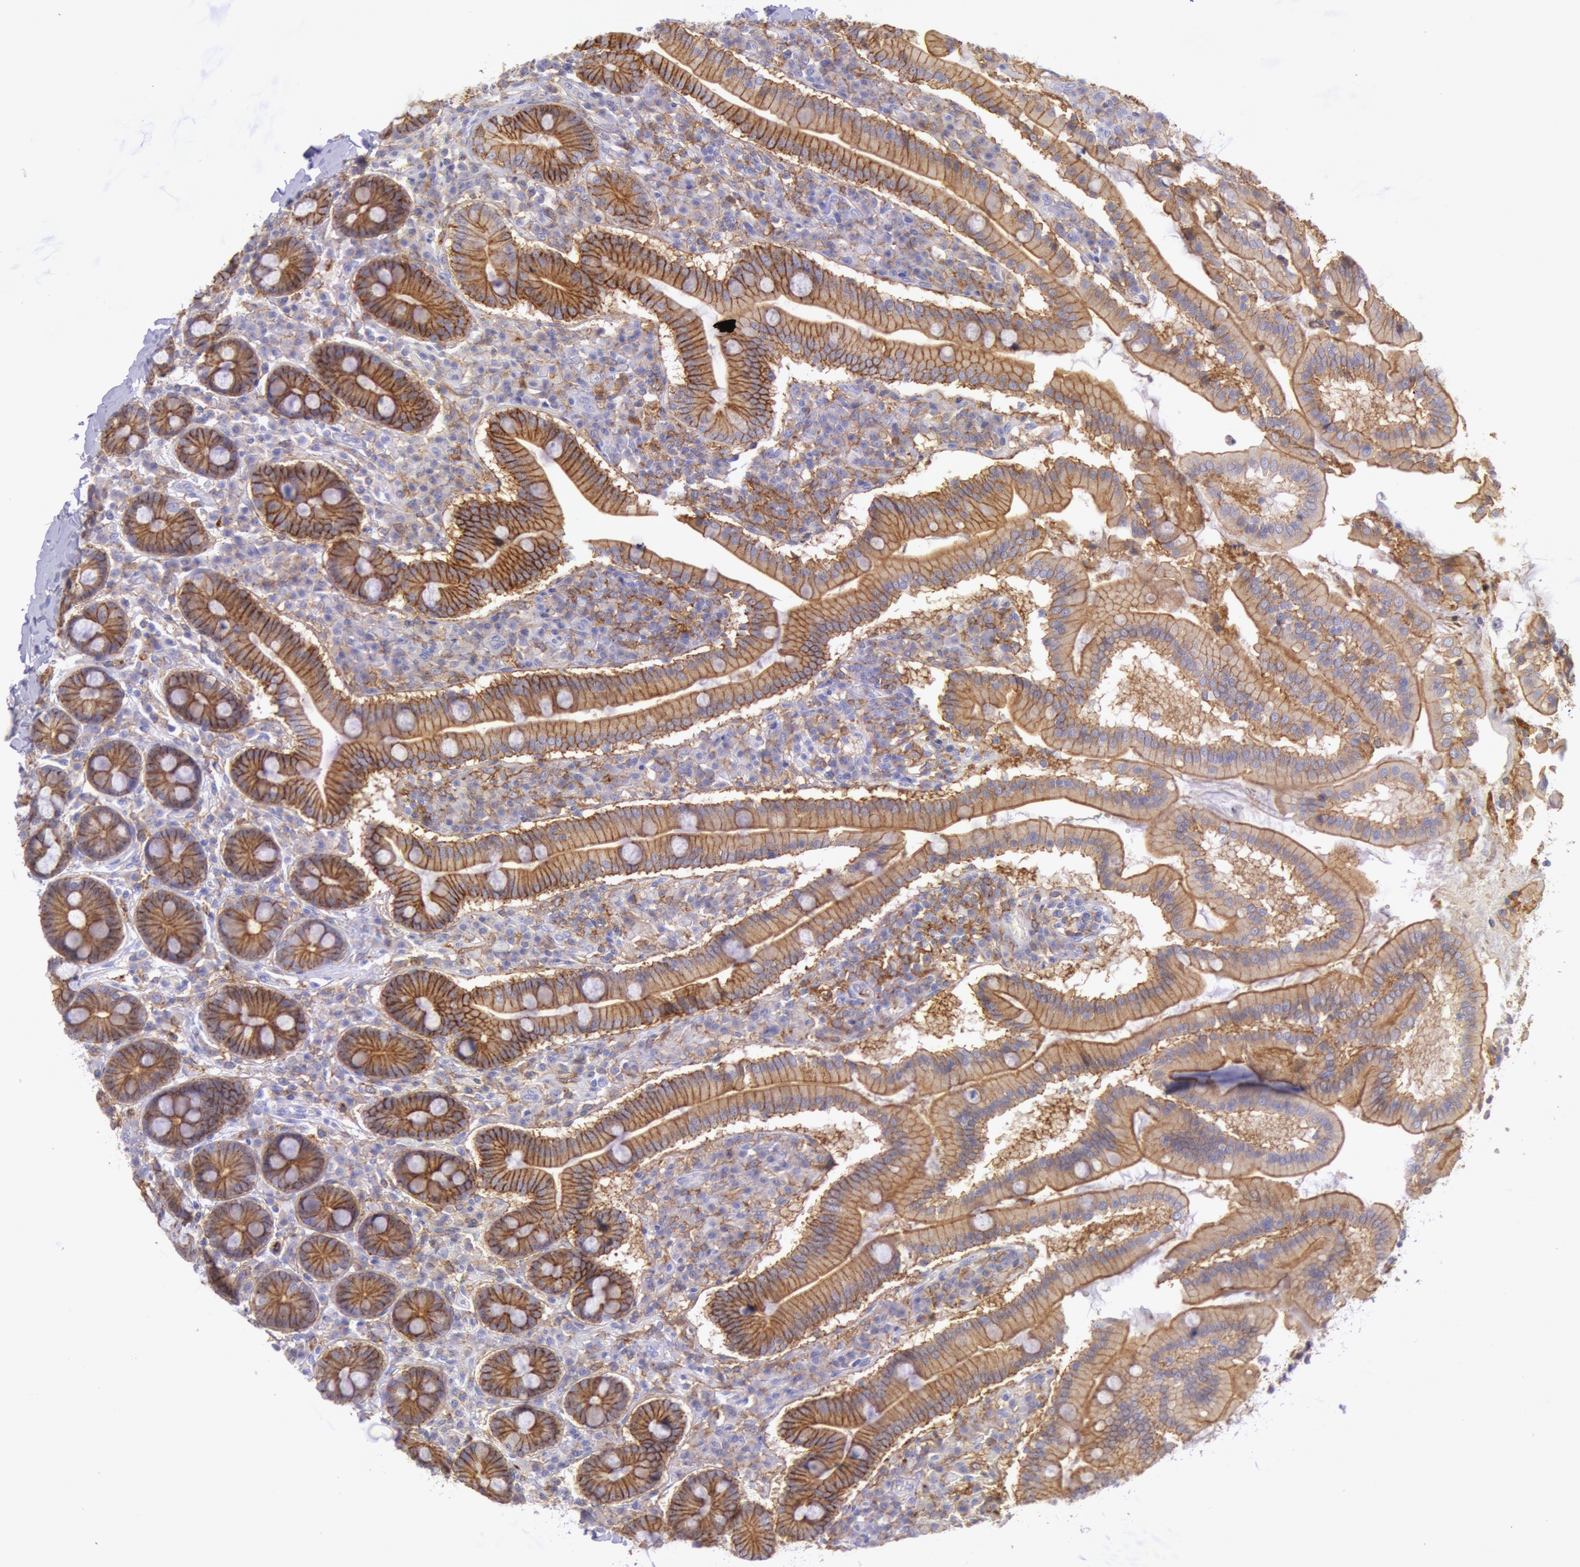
{"staining": {"intensity": "moderate", "quantity": ">75%", "location": "cytoplasmic/membranous"}, "tissue": "duodenum", "cell_type": "Glandular cells", "image_type": "normal", "snomed": [{"axis": "morphology", "description": "Normal tissue, NOS"}, {"axis": "topography", "description": "Duodenum"}], "caption": "Duodenum stained with IHC displays moderate cytoplasmic/membranous positivity in about >75% of glandular cells.", "gene": "LYN", "patient": {"sex": "male", "age": 50}}